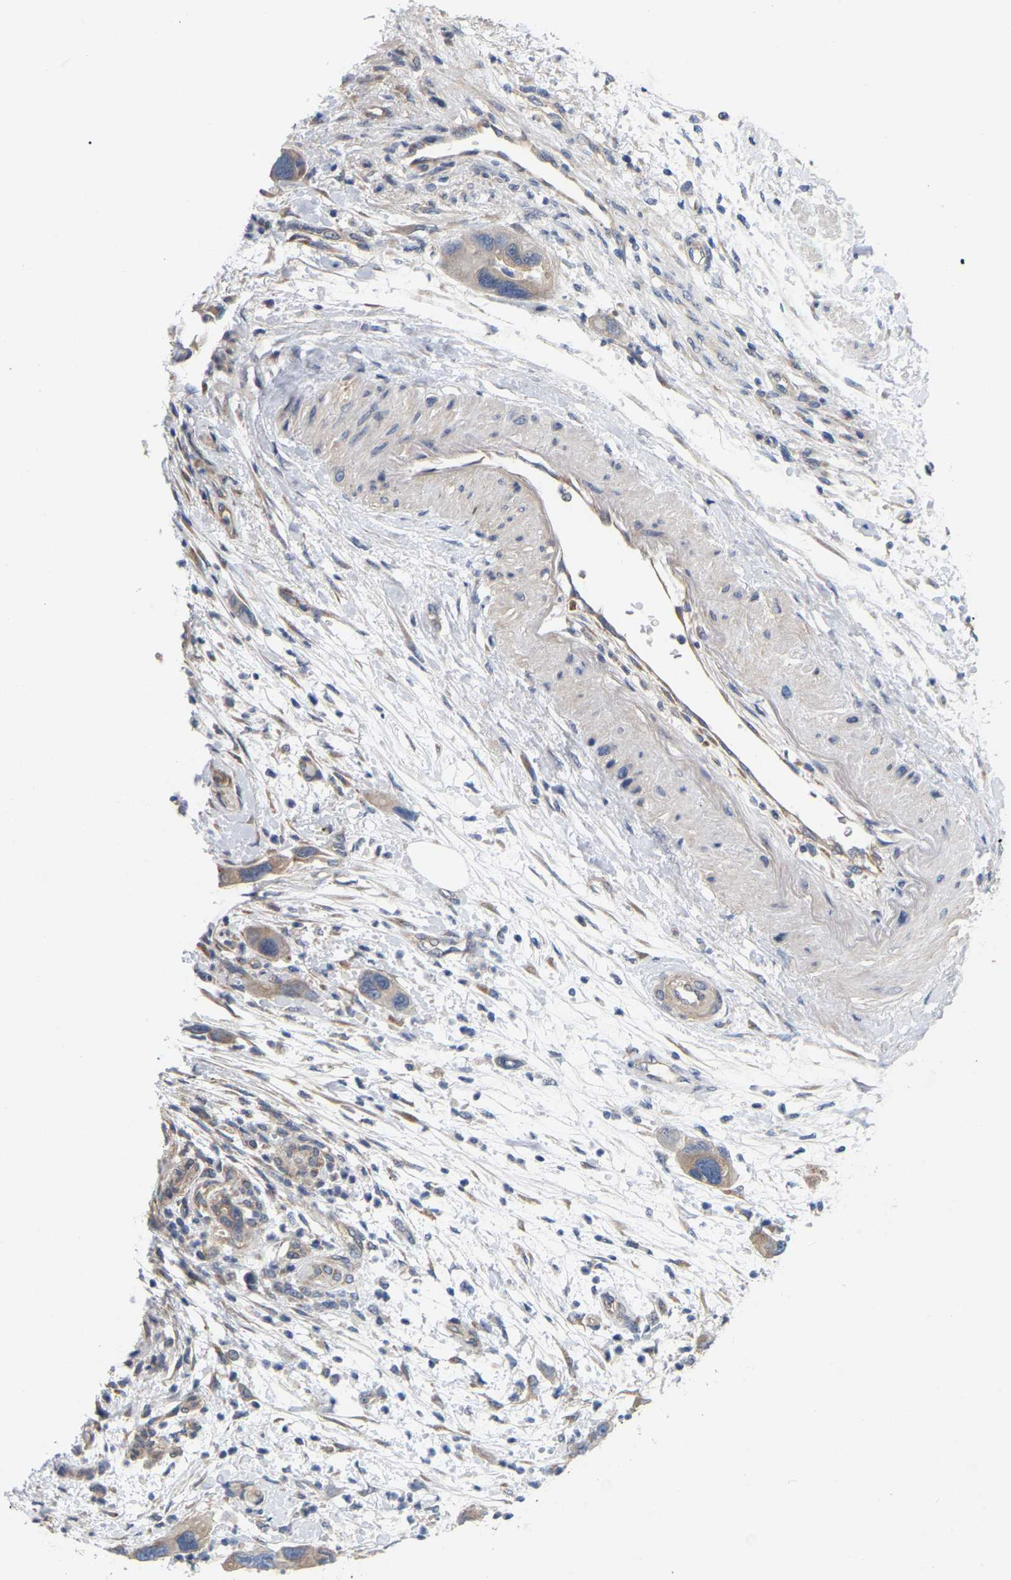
{"staining": {"intensity": "weak", "quantity": "<25%", "location": "cytoplasmic/membranous"}, "tissue": "pancreatic cancer", "cell_type": "Tumor cells", "image_type": "cancer", "snomed": [{"axis": "morphology", "description": "Normal tissue, NOS"}, {"axis": "morphology", "description": "Adenocarcinoma, NOS"}, {"axis": "topography", "description": "Pancreas"}], "caption": "Tumor cells are negative for brown protein staining in pancreatic cancer.", "gene": "SSH1", "patient": {"sex": "female", "age": 71}}